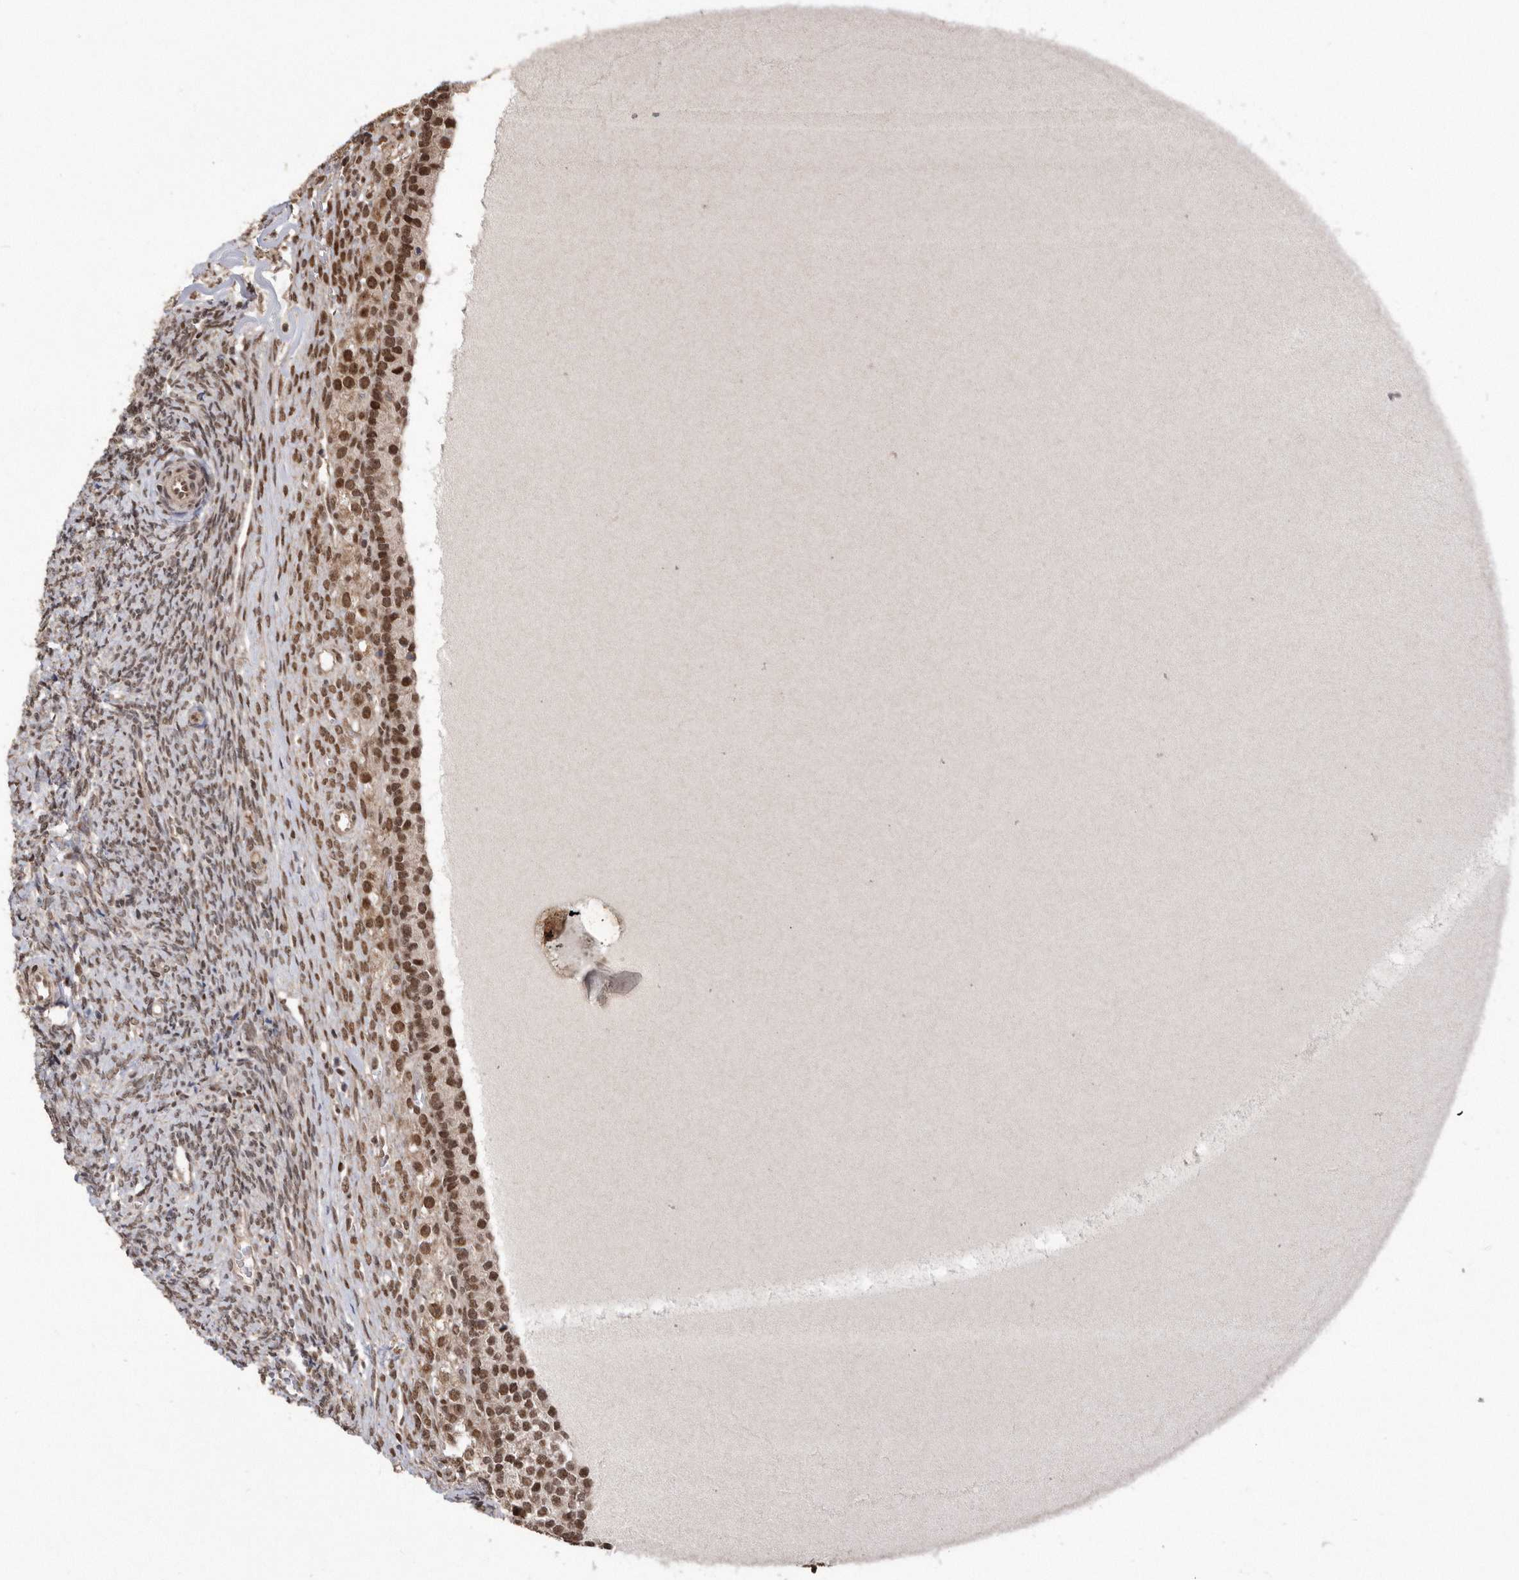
{"staining": {"intensity": "moderate", "quantity": "25%-75%", "location": "nuclear"}, "tissue": "ovary", "cell_type": "Ovarian stroma cells", "image_type": "normal", "snomed": [{"axis": "morphology", "description": "Normal tissue, NOS"}, {"axis": "topography", "description": "Ovary"}], "caption": "Moderate nuclear positivity is present in approximately 25%-75% of ovarian stroma cells in unremarkable ovary.", "gene": "TDRD3", "patient": {"sex": "female", "age": 41}}